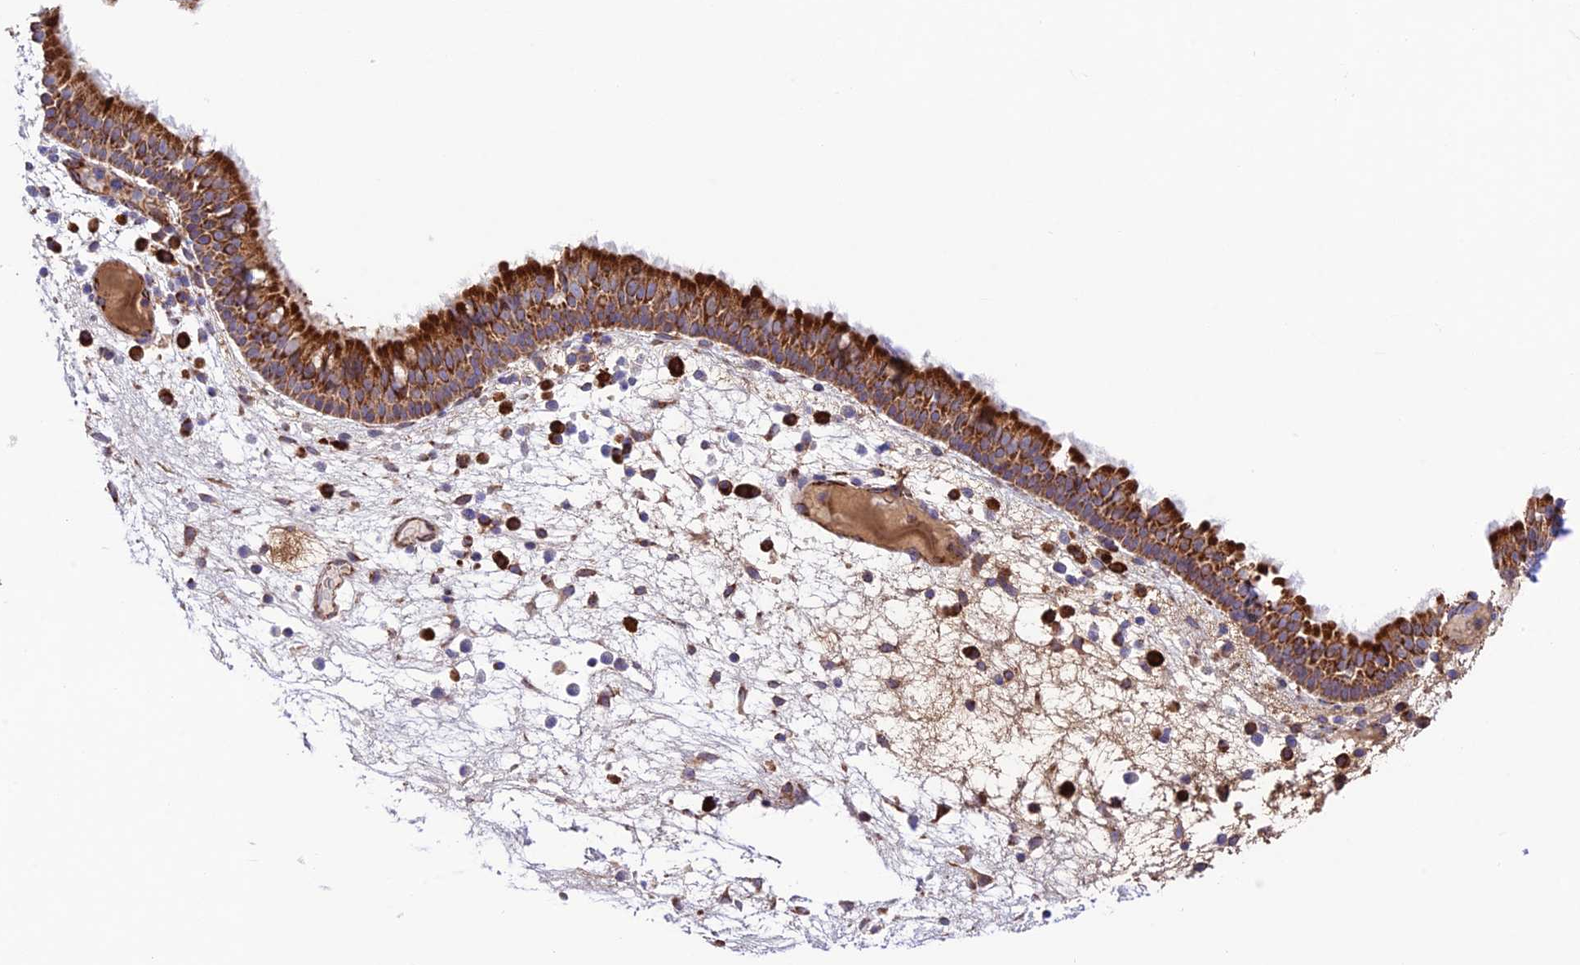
{"staining": {"intensity": "strong", "quantity": ">75%", "location": "cytoplasmic/membranous"}, "tissue": "nasopharynx", "cell_type": "Respiratory epithelial cells", "image_type": "normal", "snomed": [{"axis": "morphology", "description": "Normal tissue, NOS"}, {"axis": "morphology", "description": "Inflammation, NOS"}, {"axis": "morphology", "description": "Malignant melanoma, Metastatic site"}, {"axis": "topography", "description": "Nasopharynx"}], "caption": "Immunohistochemistry (IHC) of unremarkable nasopharynx reveals high levels of strong cytoplasmic/membranous expression in about >75% of respiratory epithelial cells. (DAB = brown stain, brightfield microscopy at high magnification).", "gene": "UAP1L1", "patient": {"sex": "male", "age": 70}}